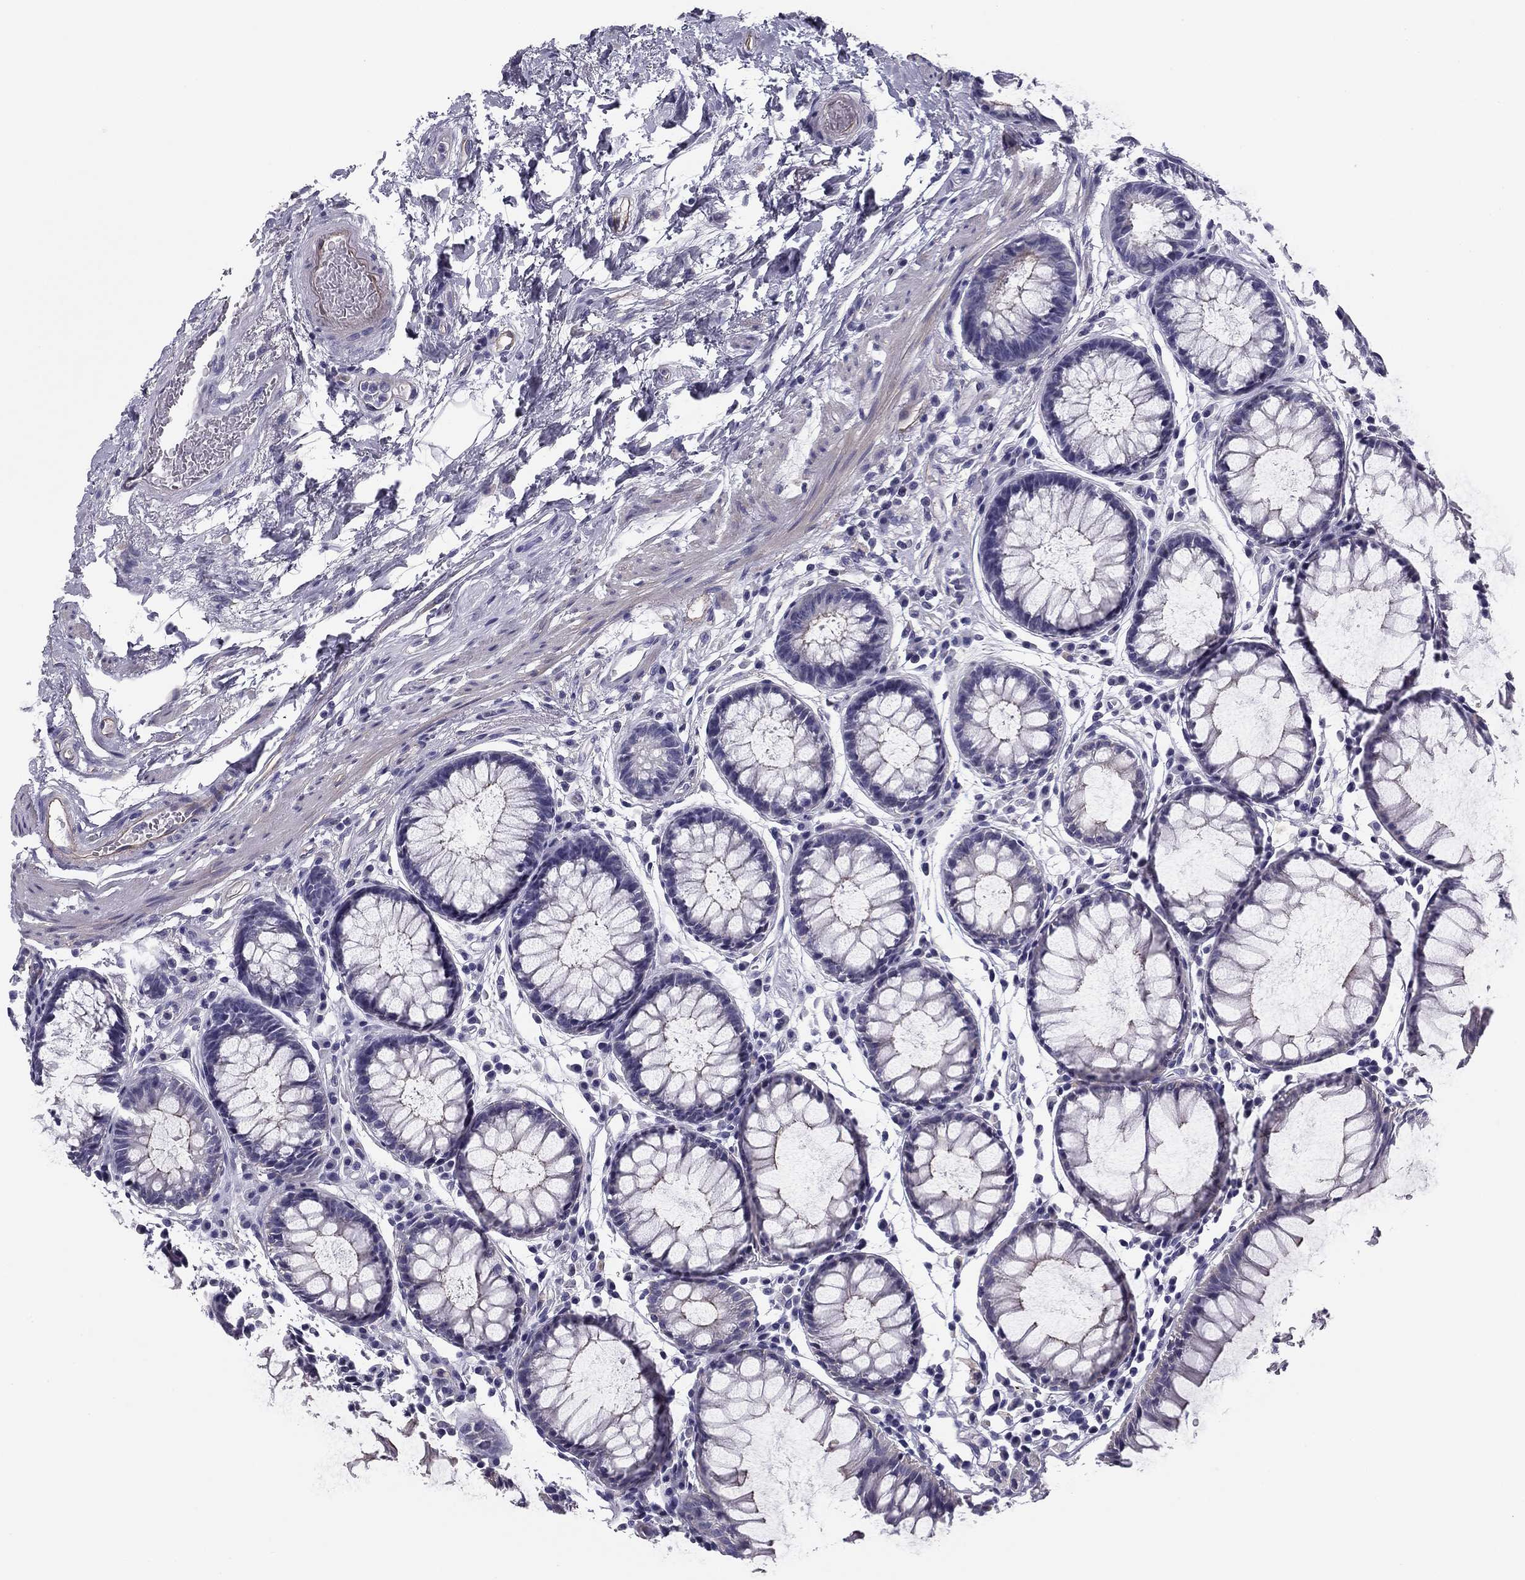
{"staining": {"intensity": "strong", "quantity": "<25%", "location": "cytoplasmic/membranous"}, "tissue": "rectum", "cell_type": "Glandular cells", "image_type": "normal", "snomed": [{"axis": "morphology", "description": "Normal tissue, NOS"}, {"axis": "topography", "description": "Rectum"}], "caption": "Immunohistochemistry (IHC) histopathology image of benign human rectum stained for a protein (brown), which exhibits medium levels of strong cytoplasmic/membranous expression in approximately <25% of glandular cells.", "gene": "FLNC", "patient": {"sex": "female", "age": 68}}